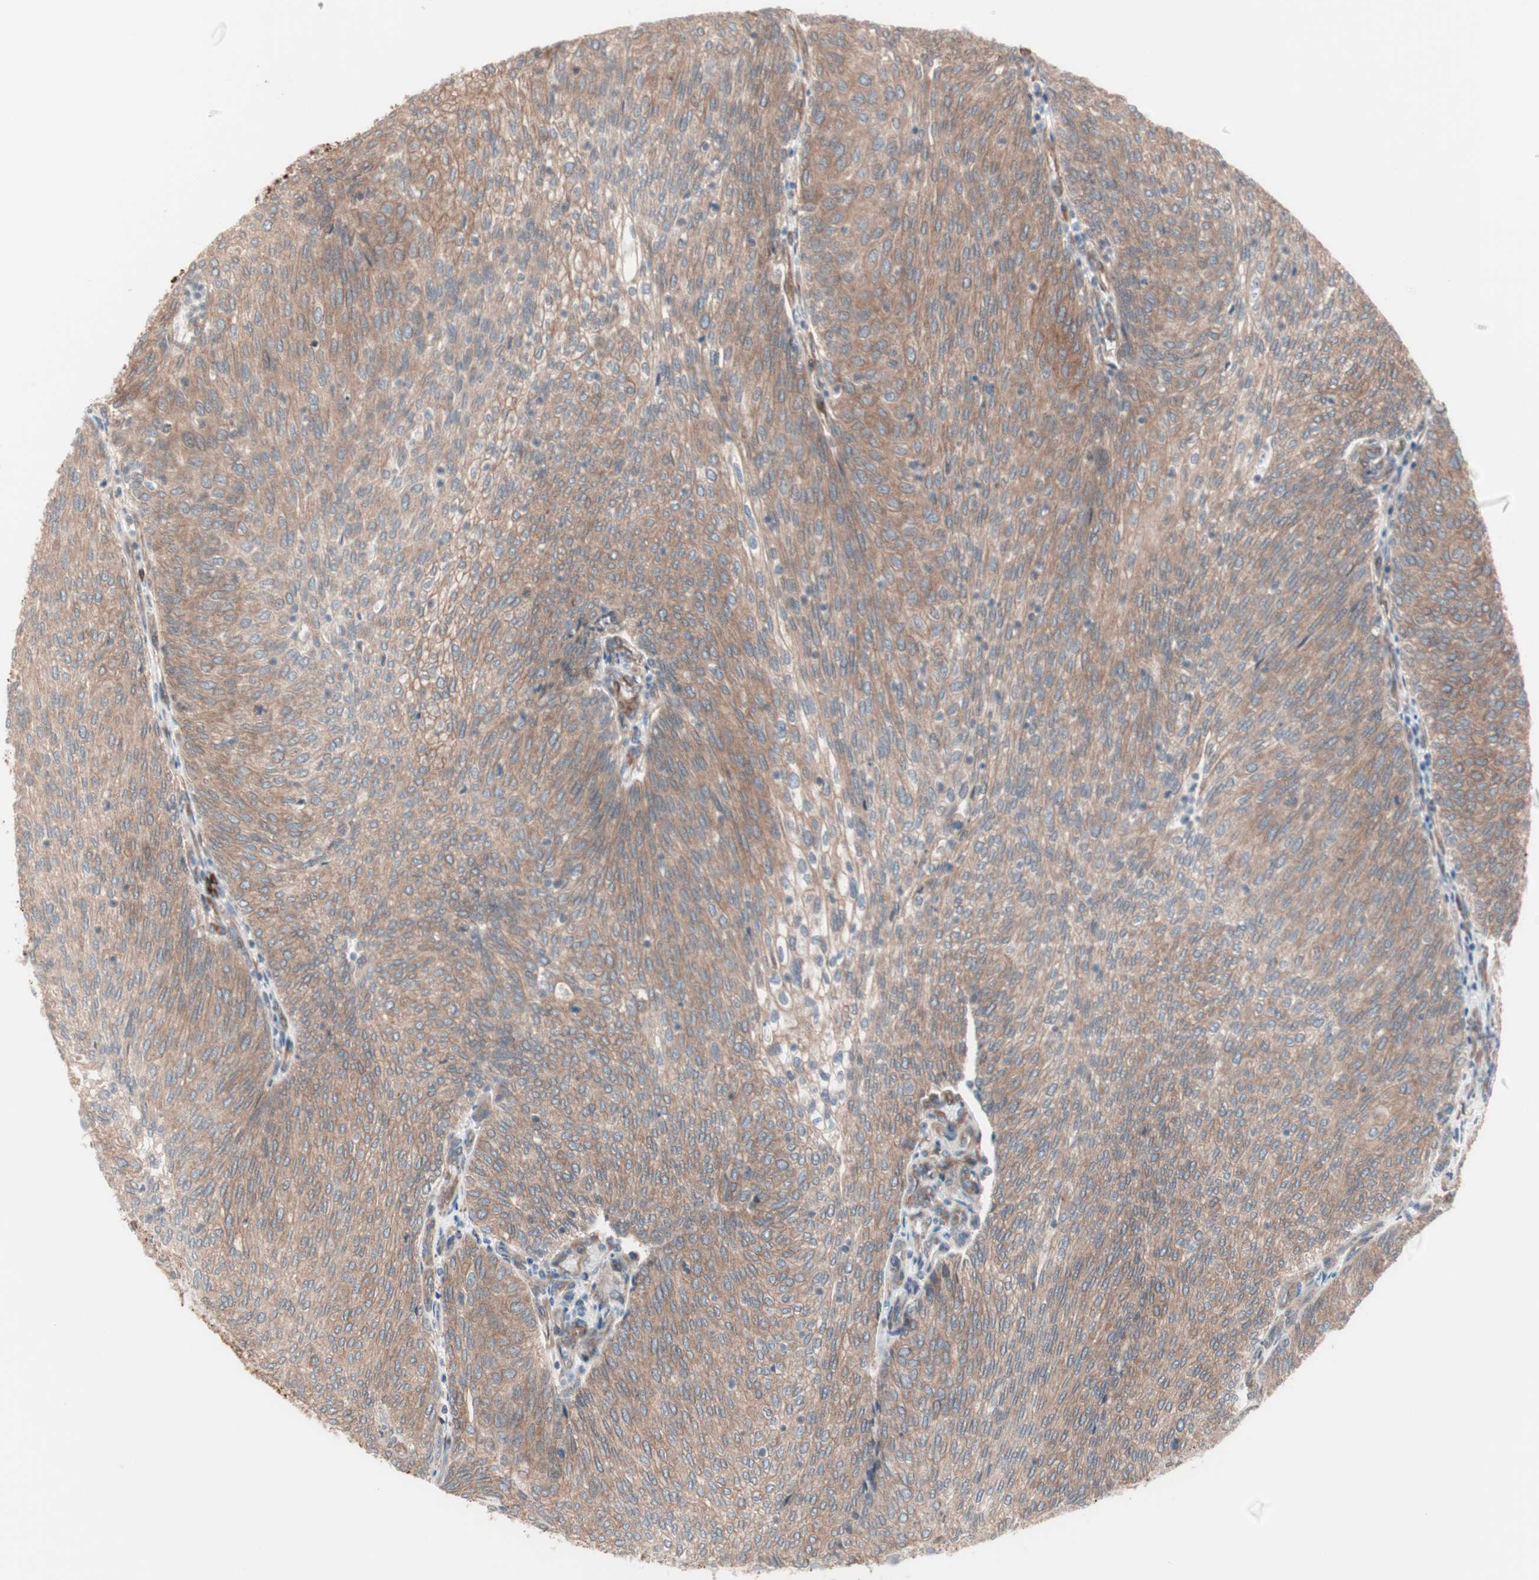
{"staining": {"intensity": "weak", "quantity": ">75%", "location": "cytoplasmic/membranous"}, "tissue": "urothelial cancer", "cell_type": "Tumor cells", "image_type": "cancer", "snomed": [{"axis": "morphology", "description": "Urothelial carcinoma, Low grade"}, {"axis": "topography", "description": "Urinary bladder"}], "caption": "DAB immunohistochemical staining of urothelial cancer demonstrates weak cytoplasmic/membranous protein staining in approximately >75% of tumor cells. (IHC, brightfield microscopy, high magnification).", "gene": "ALG5", "patient": {"sex": "female", "age": 79}}